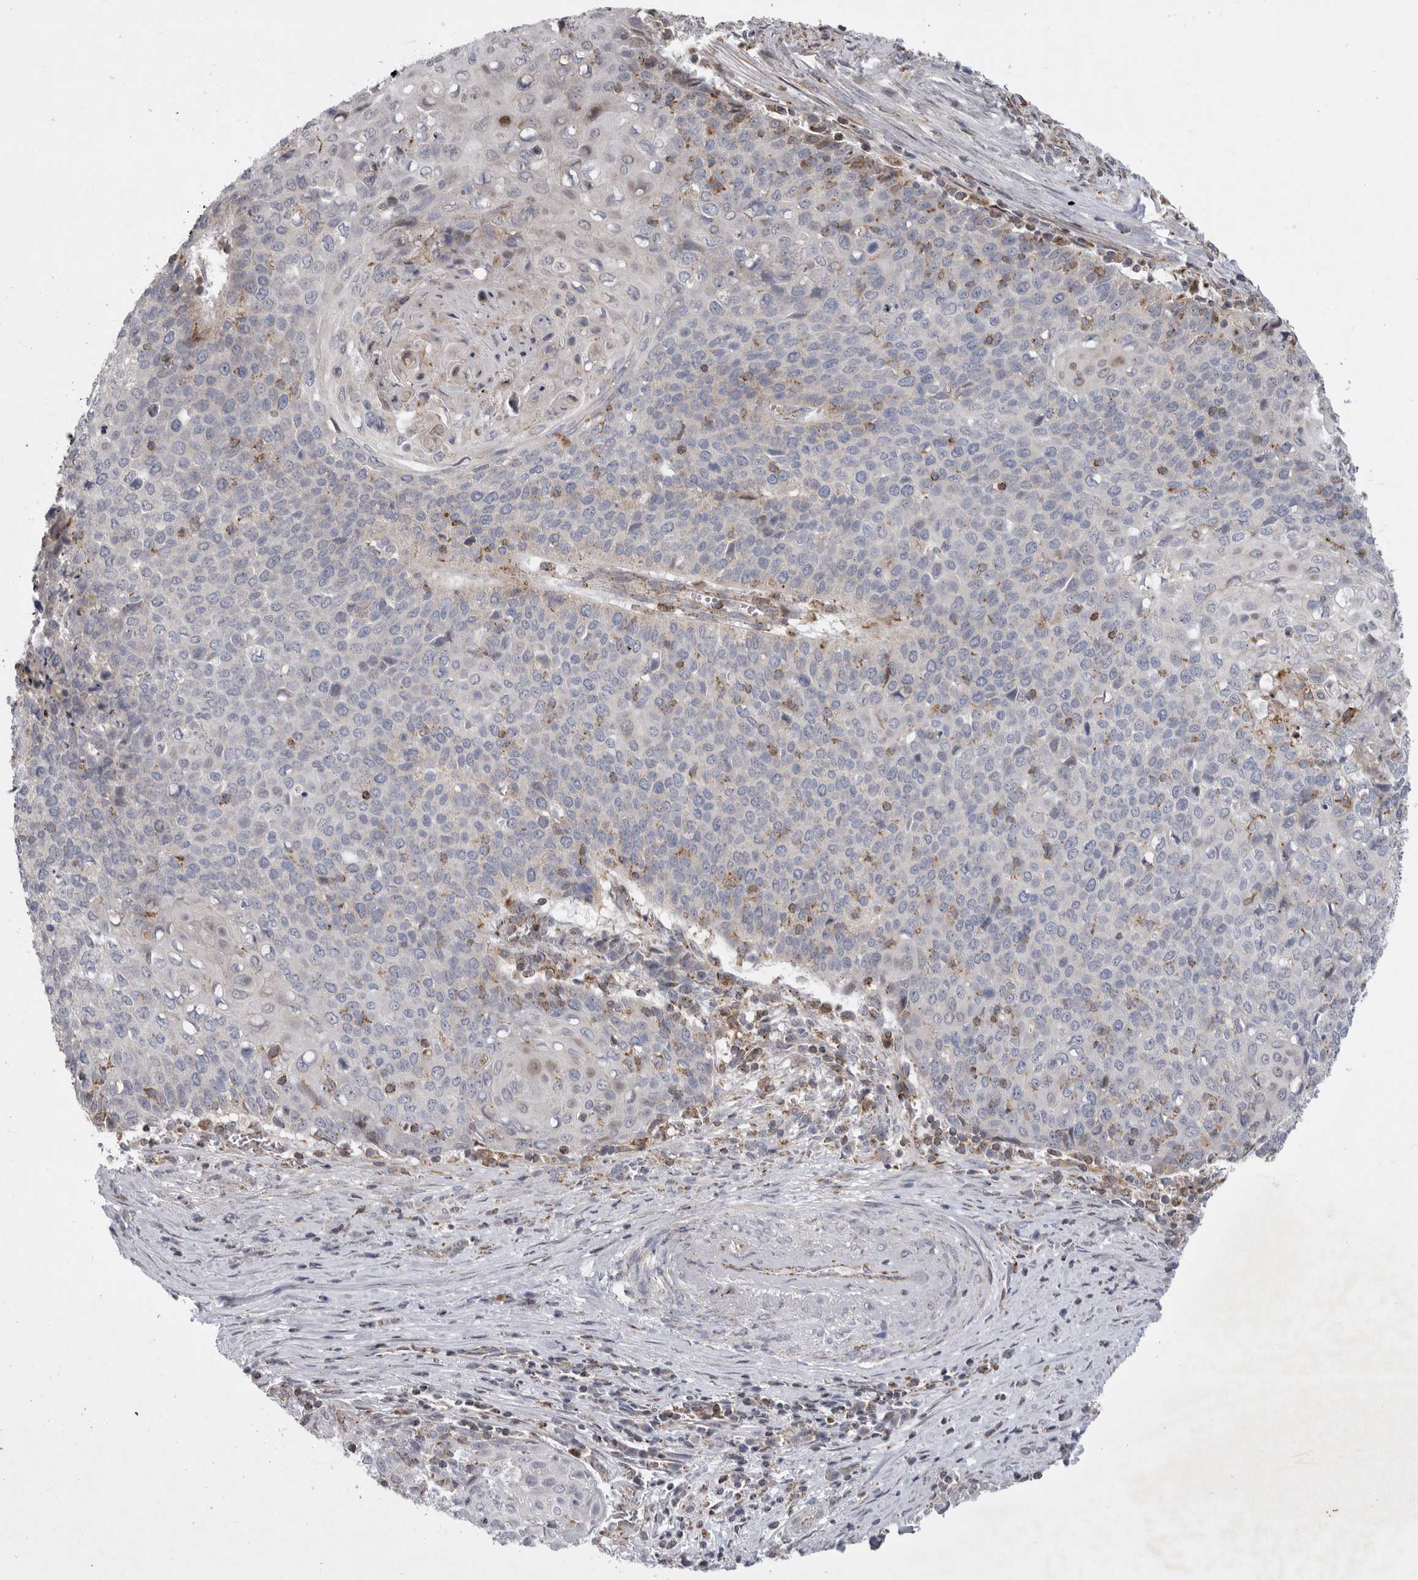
{"staining": {"intensity": "negative", "quantity": "none", "location": "none"}, "tissue": "cervical cancer", "cell_type": "Tumor cells", "image_type": "cancer", "snomed": [{"axis": "morphology", "description": "Squamous cell carcinoma, NOS"}, {"axis": "topography", "description": "Cervix"}], "caption": "Immunohistochemical staining of cervical squamous cell carcinoma reveals no significant positivity in tumor cells. Brightfield microscopy of IHC stained with DAB (3,3'-diaminobenzidine) (brown) and hematoxylin (blue), captured at high magnification.", "gene": "MPZL1", "patient": {"sex": "female", "age": 39}}